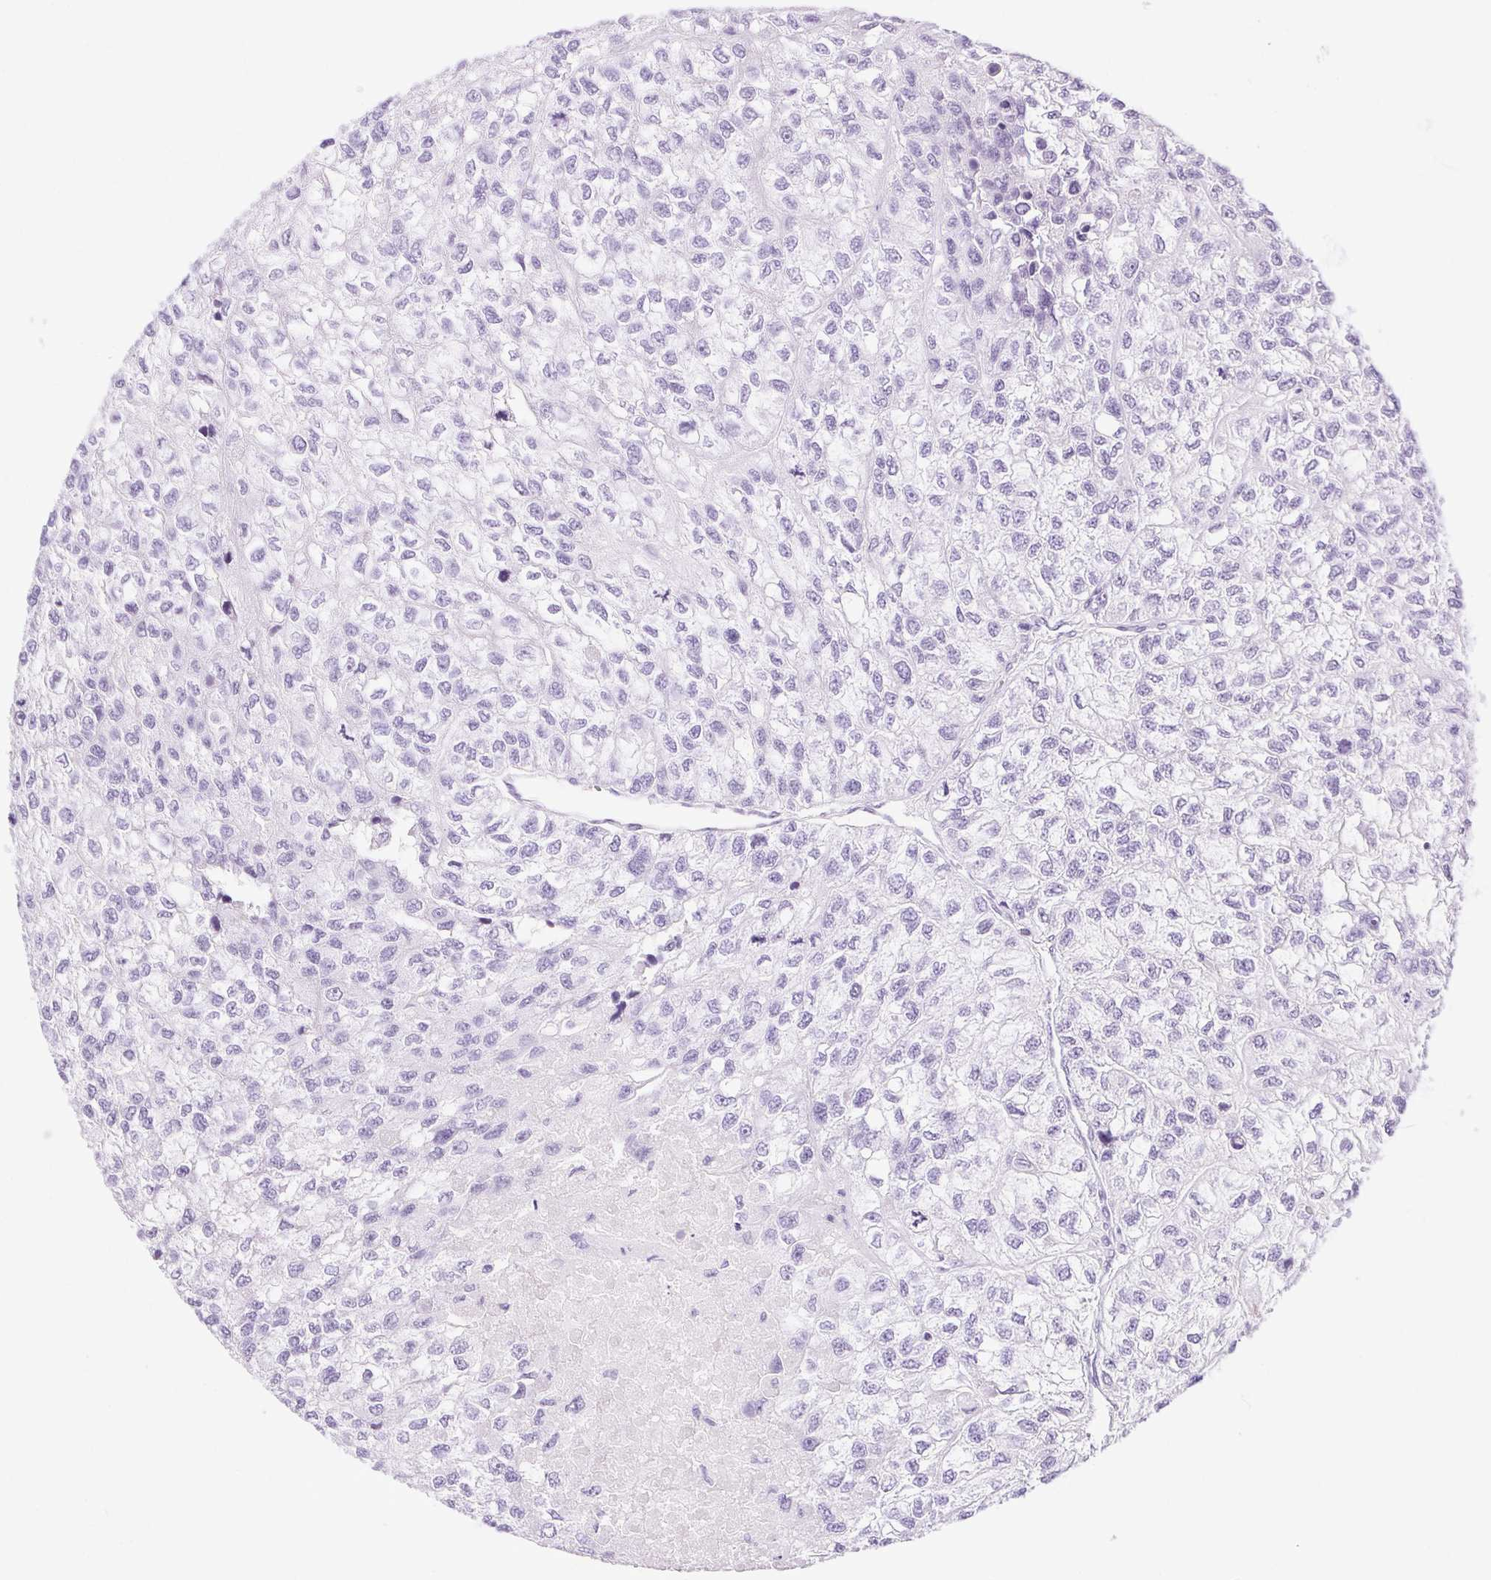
{"staining": {"intensity": "negative", "quantity": "none", "location": "none"}, "tissue": "renal cancer", "cell_type": "Tumor cells", "image_type": "cancer", "snomed": [{"axis": "morphology", "description": "Adenocarcinoma, NOS"}, {"axis": "topography", "description": "Kidney"}], "caption": "Image shows no significant protein staining in tumor cells of adenocarcinoma (renal). The staining is performed using DAB (3,3'-diaminobenzidine) brown chromogen with nuclei counter-stained in using hematoxylin.", "gene": "C20orf85", "patient": {"sex": "male", "age": 56}}